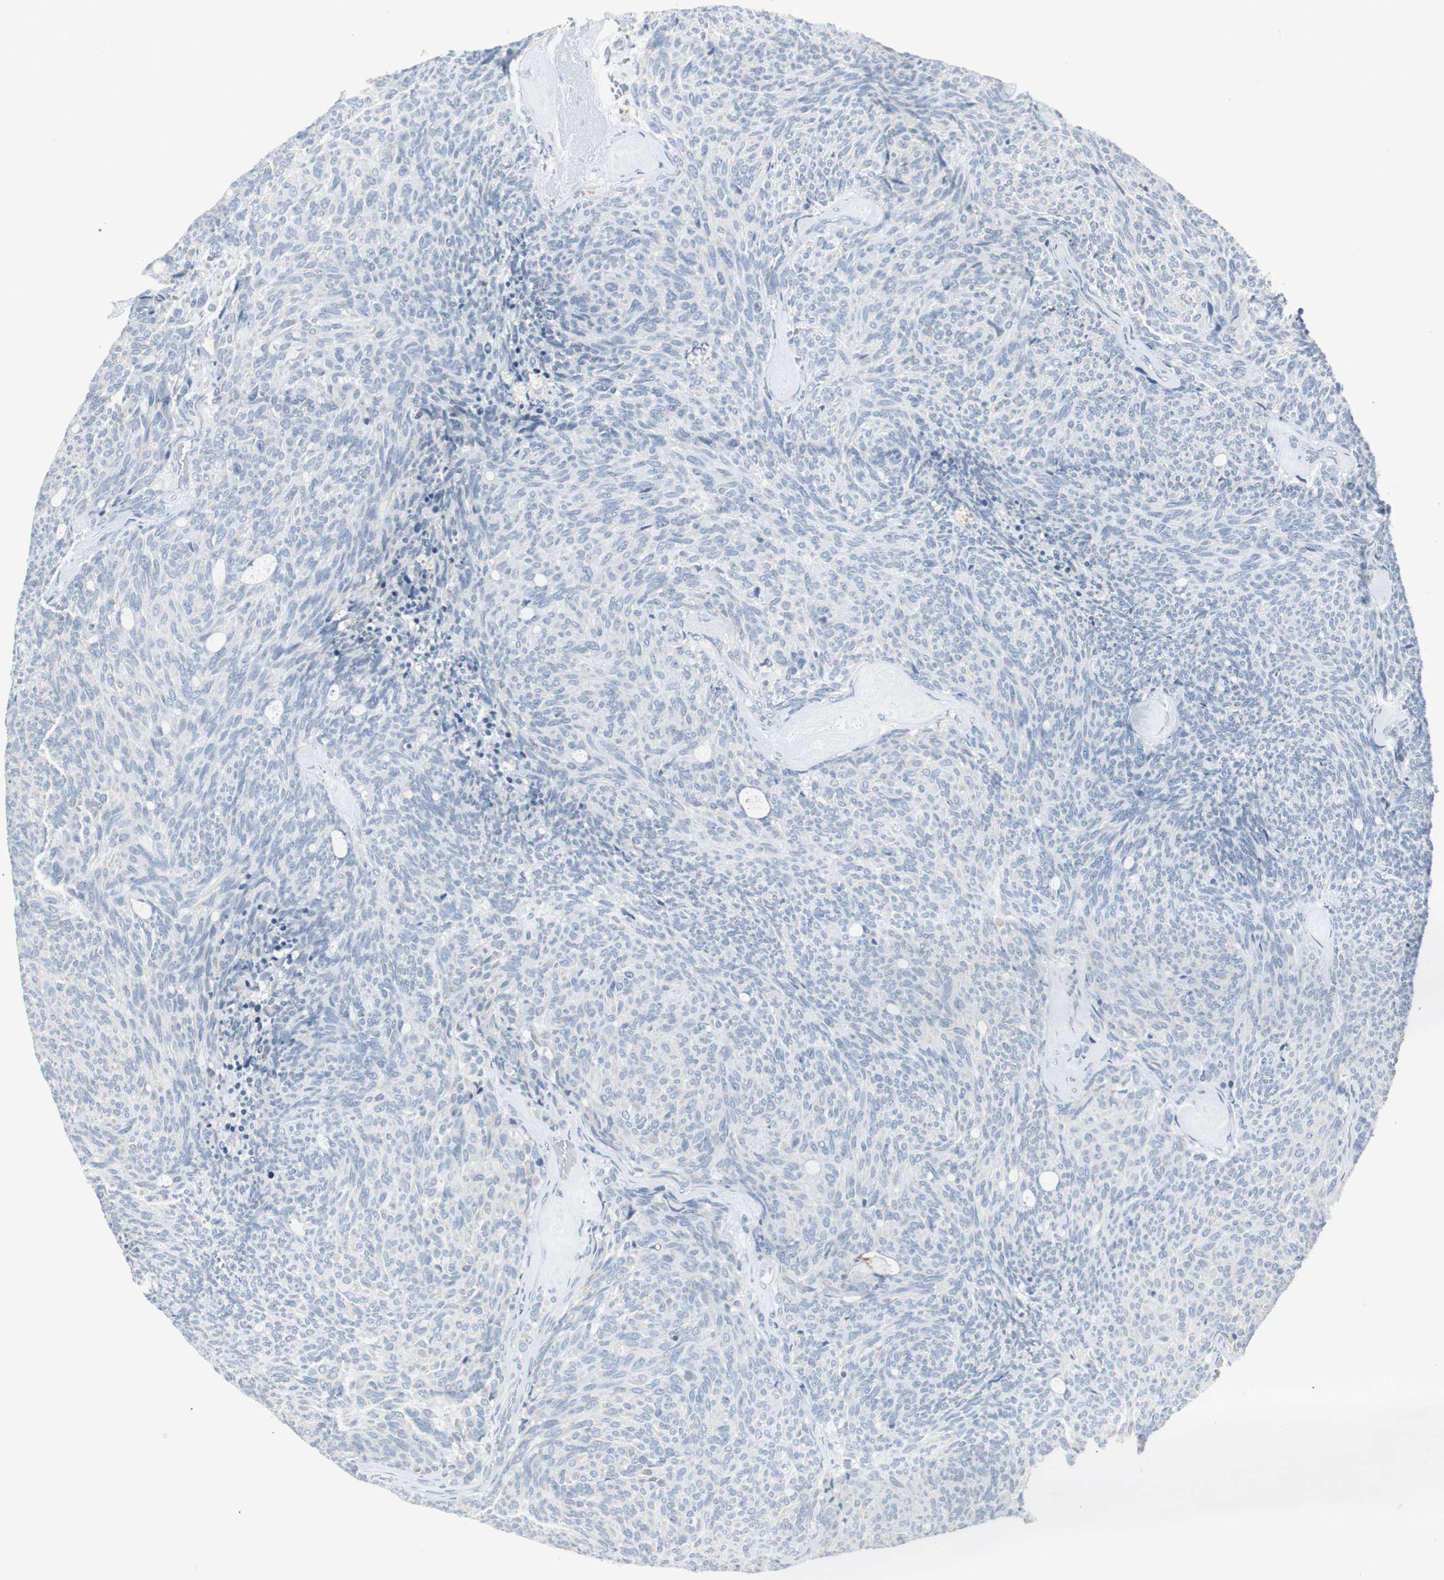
{"staining": {"intensity": "negative", "quantity": "none", "location": "none"}, "tissue": "carcinoid", "cell_type": "Tumor cells", "image_type": "cancer", "snomed": [{"axis": "morphology", "description": "Carcinoid, malignant, NOS"}, {"axis": "topography", "description": "Pancreas"}], "caption": "Tumor cells show no significant protein staining in malignant carcinoid.", "gene": "SLC2A5", "patient": {"sex": "female", "age": 54}}